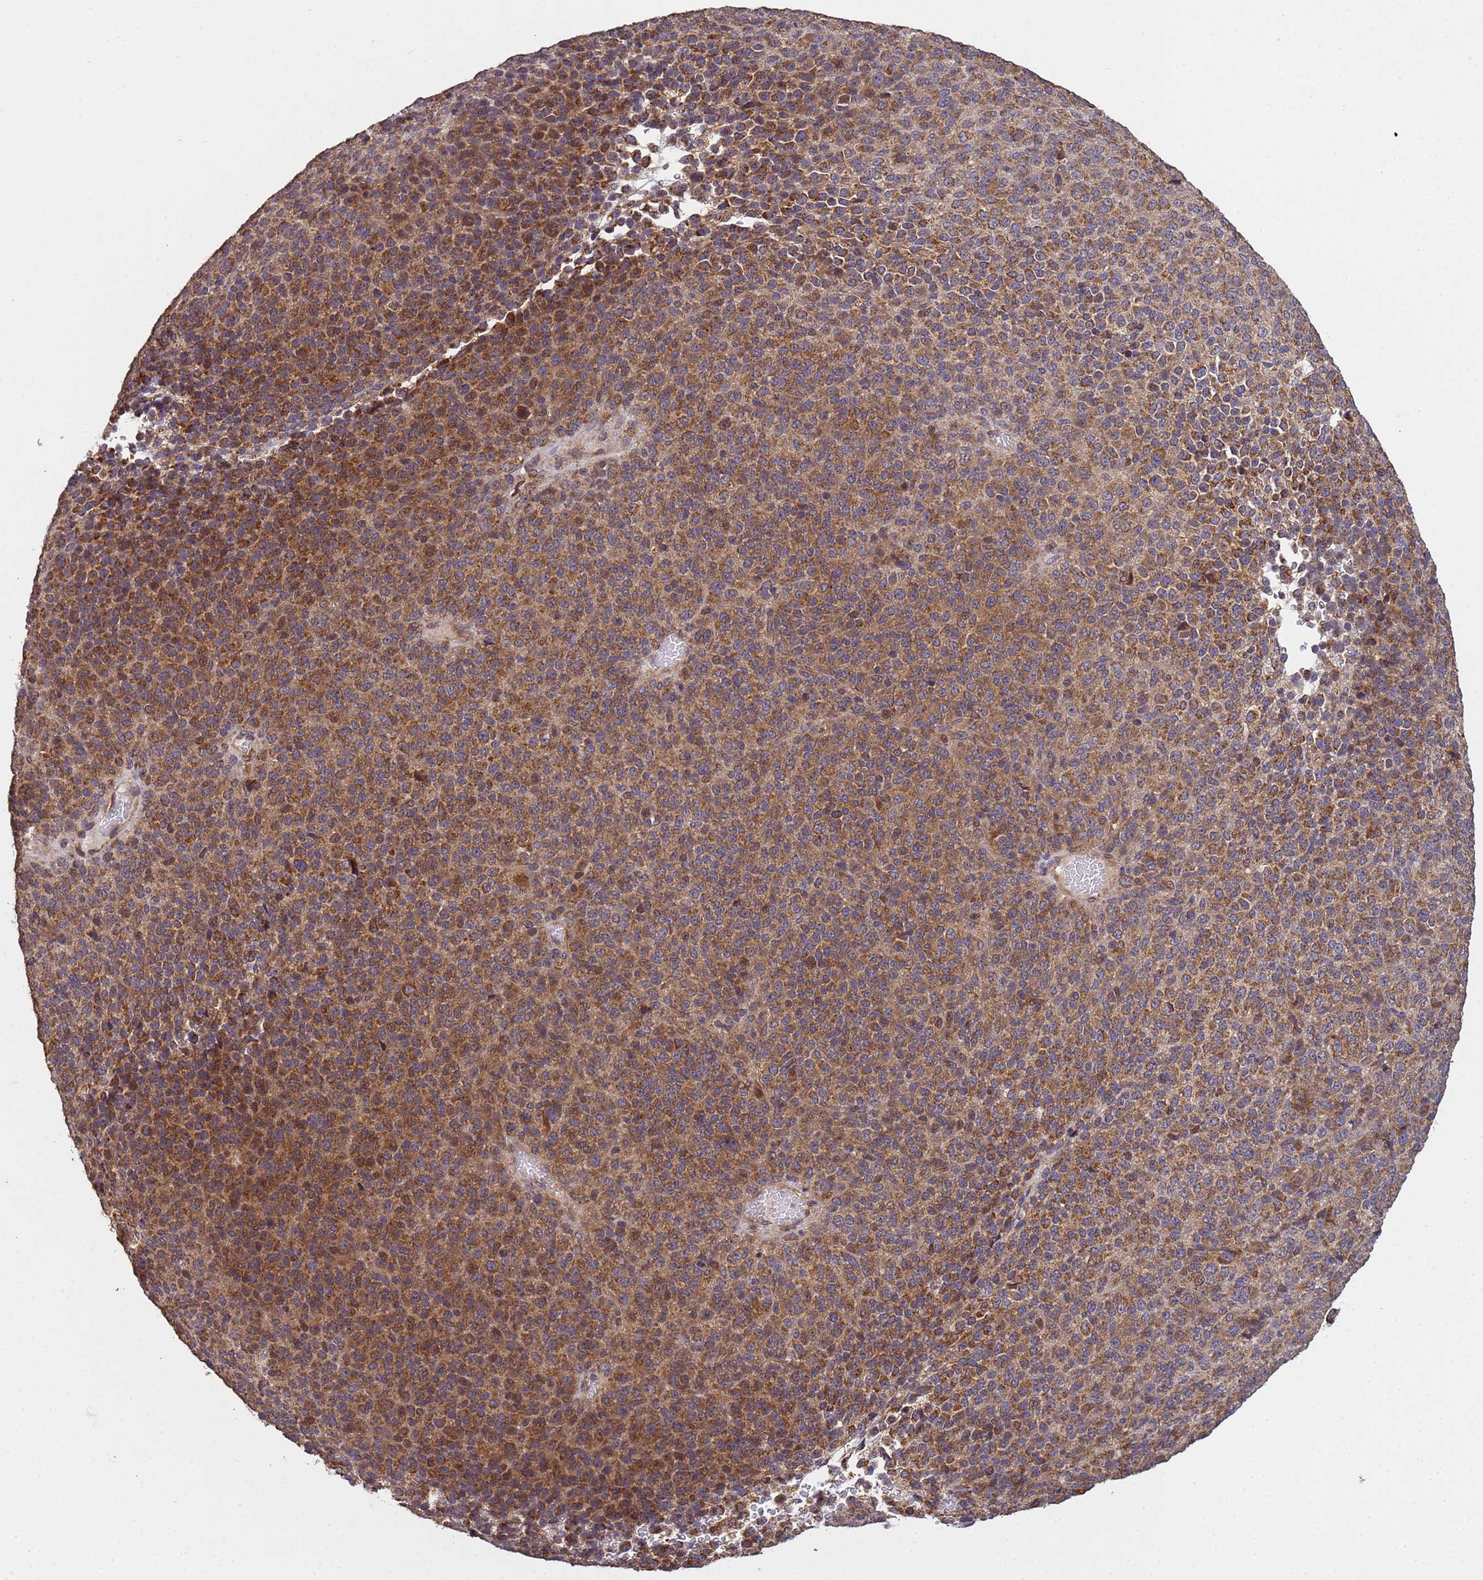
{"staining": {"intensity": "moderate", "quantity": ">75%", "location": "cytoplasmic/membranous"}, "tissue": "melanoma", "cell_type": "Tumor cells", "image_type": "cancer", "snomed": [{"axis": "morphology", "description": "Malignant melanoma, Metastatic site"}, {"axis": "topography", "description": "Brain"}], "caption": "Brown immunohistochemical staining in human malignant melanoma (metastatic site) exhibits moderate cytoplasmic/membranous positivity in approximately >75% of tumor cells. The staining is performed using DAB brown chromogen to label protein expression. The nuclei are counter-stained blue using hematoxylin.", "gene": "P2RX7", "patient": {"sex": "female", "age": 56}}